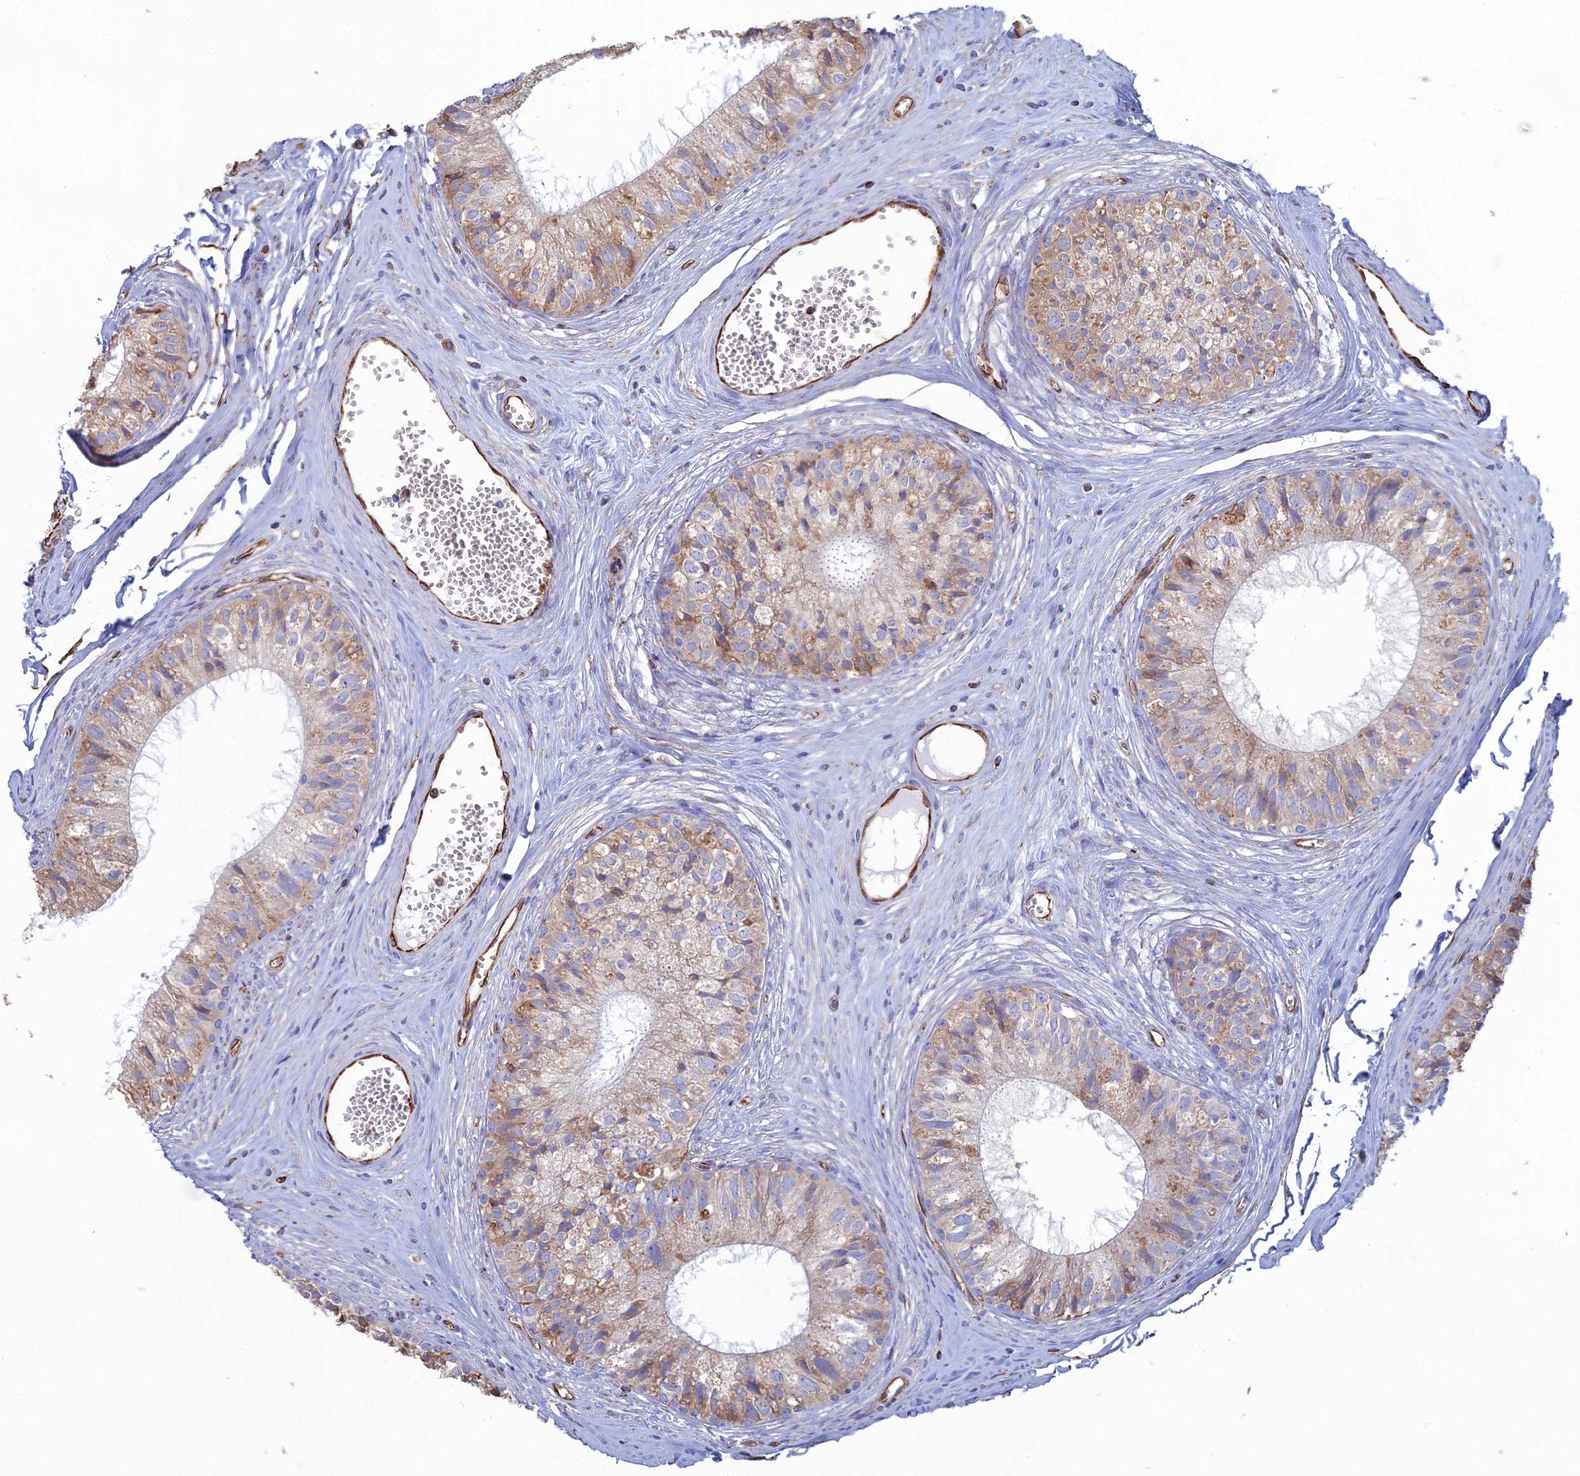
{"staining": {"intensity": "weak", "quantity": "25%-75%", "location": "cytoplasmic/membranous"}, "tissue": "epididymis", "cell_type": "Glandular cells", "image_type": "normal", "snomed": [{"axis": "morphology", "description": "Normal tissue, NOS"}, {"axis": "topography", "description": "Epididymis"}], "caption": "Immunohistochemical staining of benign epididymis exhibits weak cytoplasmic/membranous protein positivity in about 25%-75% of glandular cells.", "gene": "CLVS2", "patient": {"sex": "male", "age": 36}}